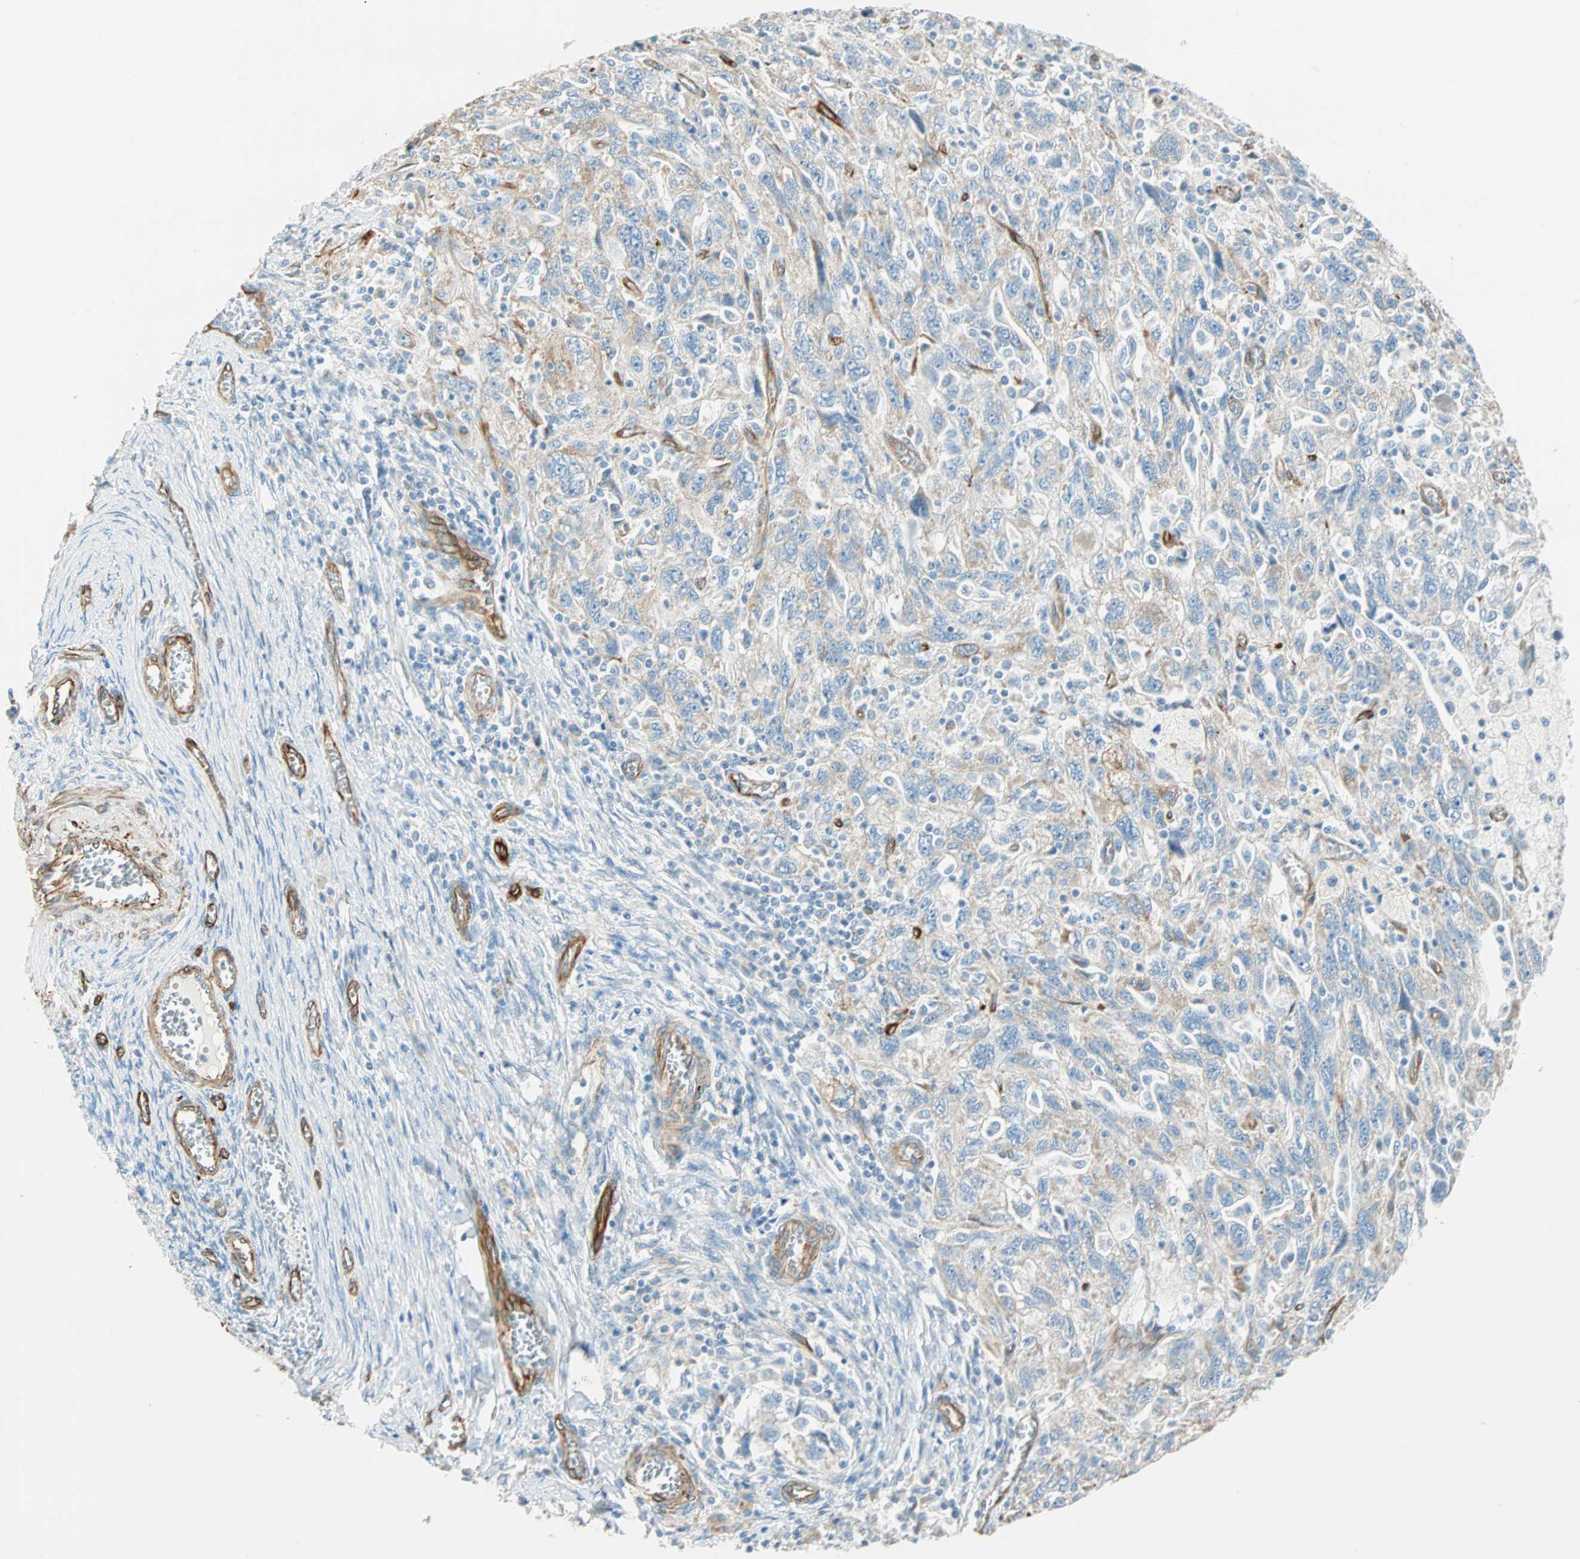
{"staining": {"intensity": "weak", "quantity": "25%-75%", "location": "cytoplasmic/membranous"}, "tissue": "ovarian cancer", "cell_type": "Tumor cells", "image_type": "cancer", "snomed": [{"axis": "morphology", "description": "Carcinoma, NOS"}, {"axis": "morphology", "description": "Cystadenocarcinoma, serous, NOS"}, {"axis": "topography", "description": "Ovary"}], "caption": "Human ovarian cancer stained with a protein marker demonstrates weak staining in tumor cells.", "gene": "NES", "patient": {"sex": "female", "age": 69}}